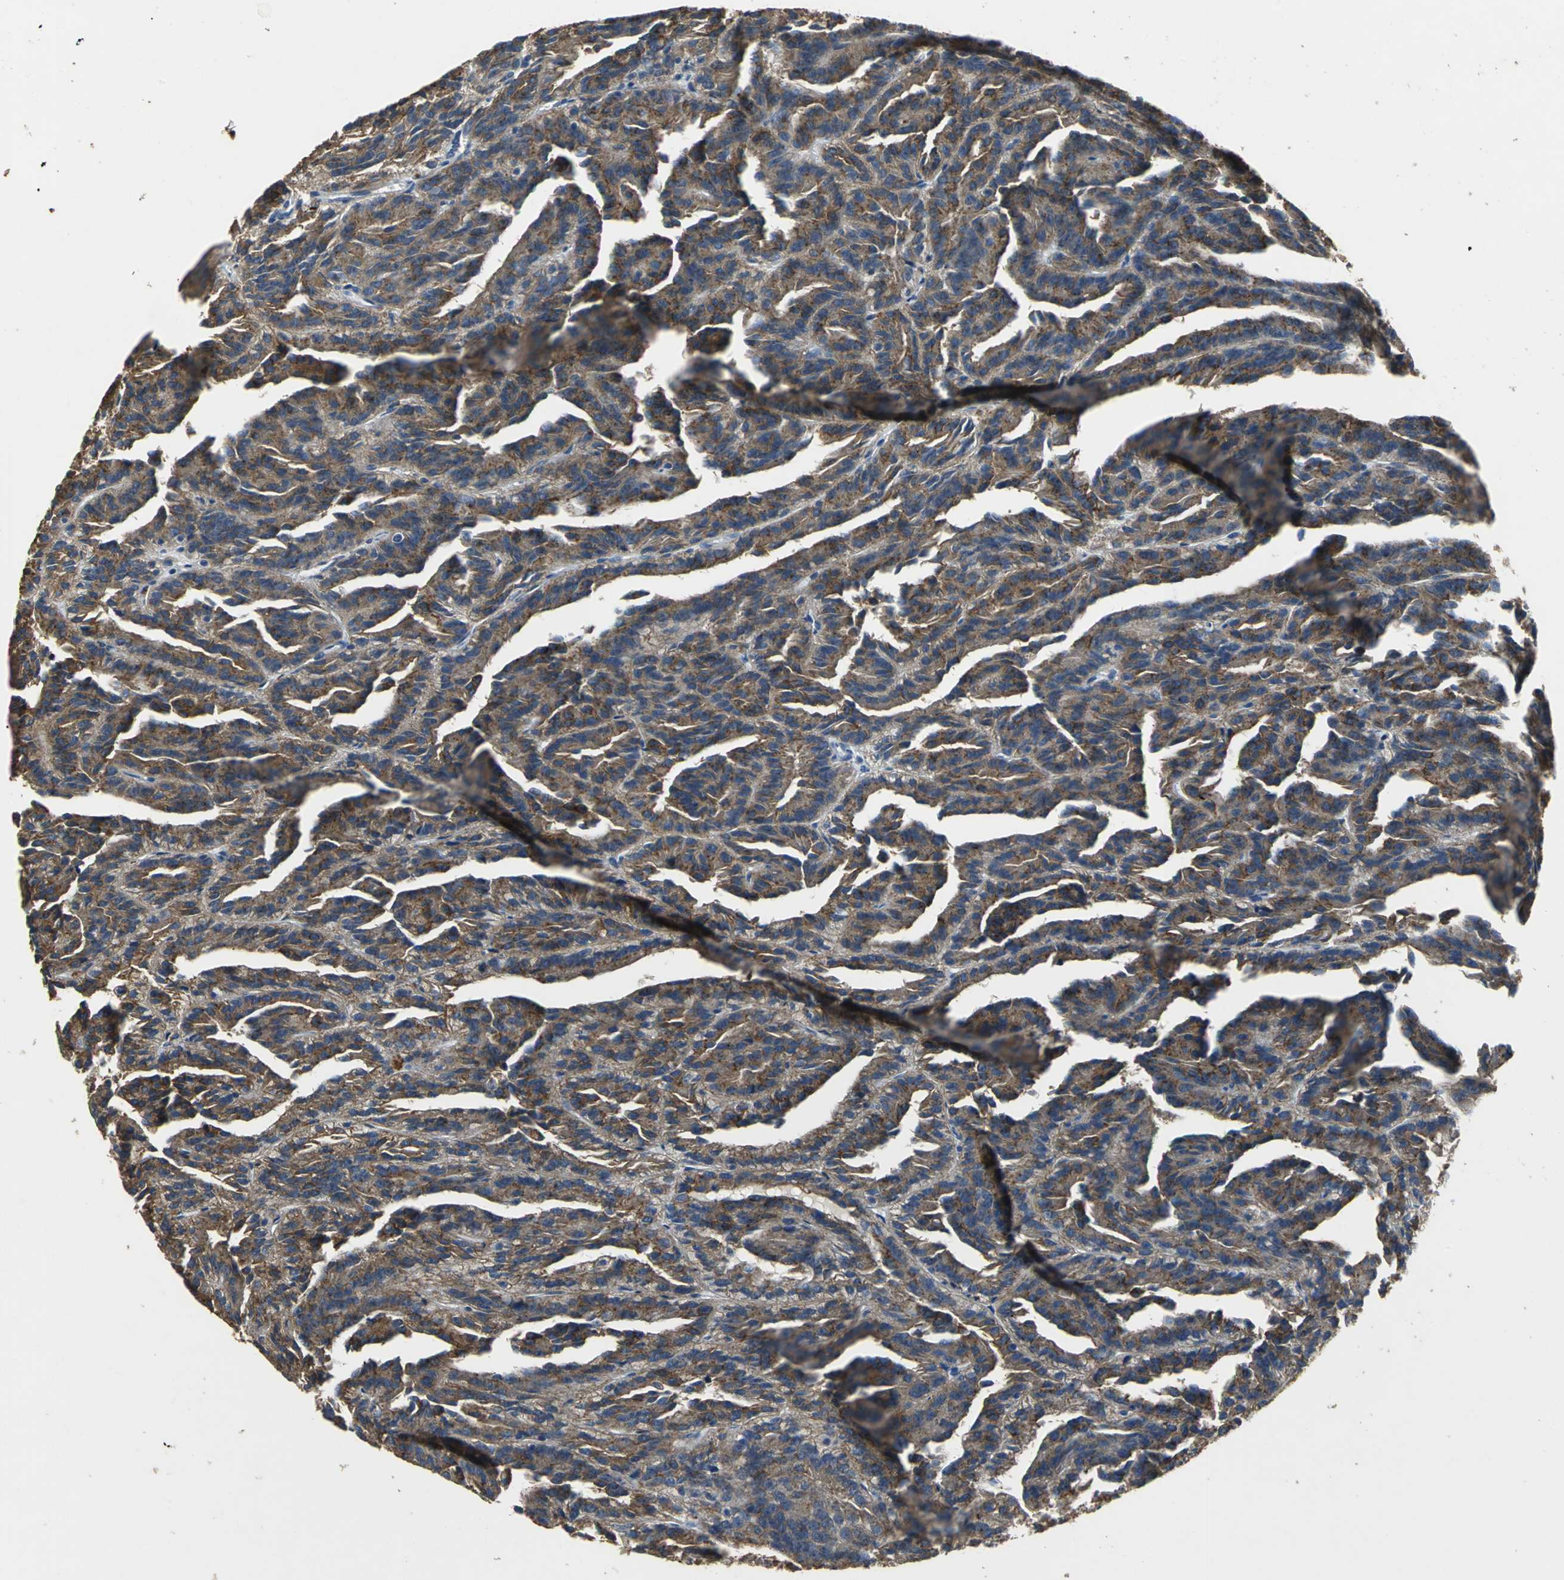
{"staining": {"intensity": "strong", "quantity": ">75%", "location": "cytoplasmic/membranous"}, "tissue": "renal cancer", "cell_type": "Tumor cells", "image_type": "cancer", "snomed": [{"axis": "morphology", "description": "Adenocarcinoma, NOS"}, {"axis": "topography", "description": "Kidney"}], "caption": "High-power microscopy captured an IHC micrograph of adenocarcinoma (renal), revealing strong cytoplasmic/membranous positivity in approximately >75% of tumor cells. Nuclei are stained in blue.", "gene": "OCLN", "patient": {"sex": "male", "age": 46}}